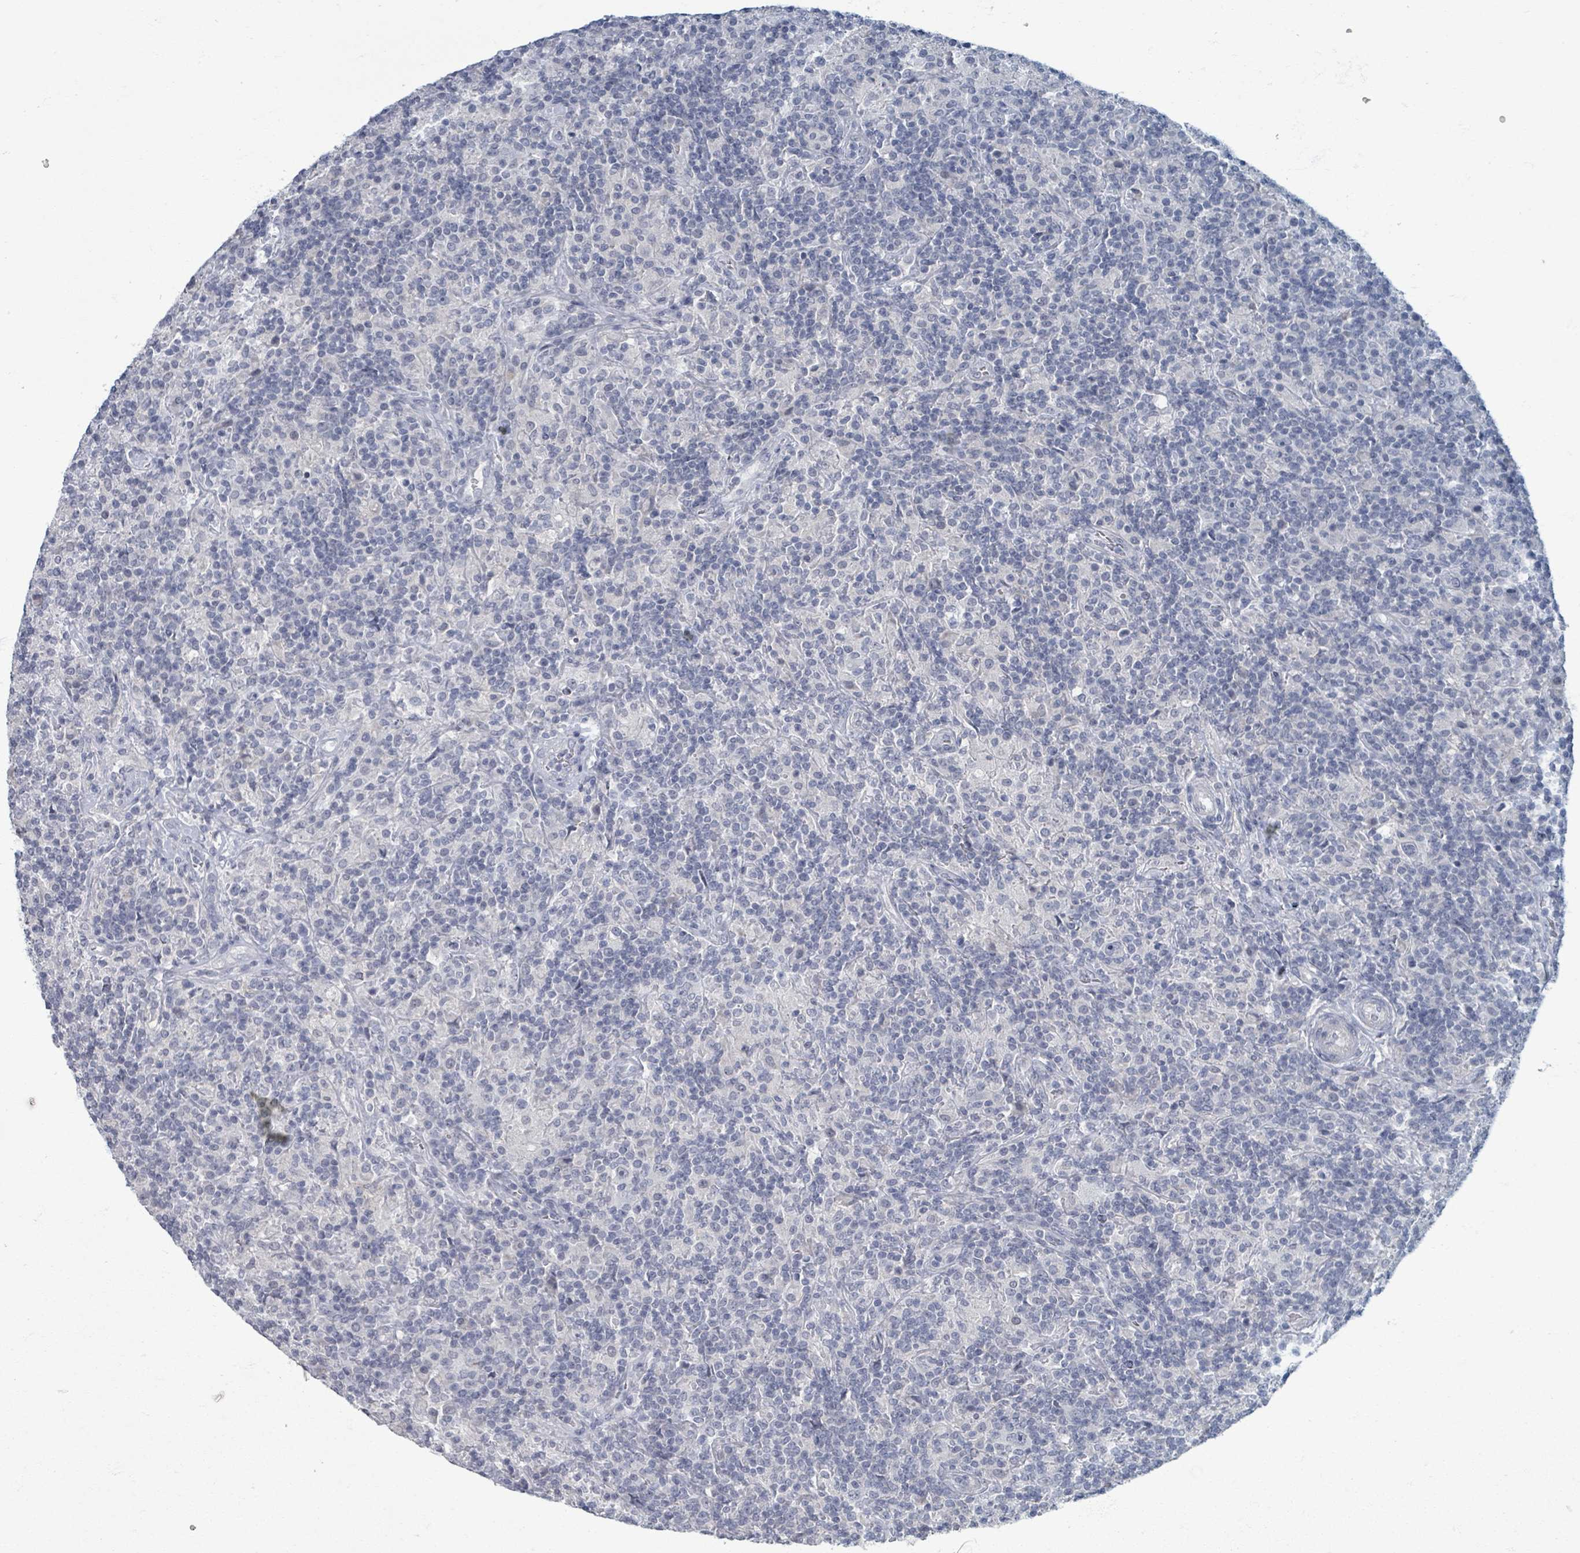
{"staining": {"intensity": "negative", "quantity": "none", "location": "none"}, "tissue": "lymphoma", "cell_type": "Tumor cells", "image_type": "cancer", "snomed": [{"axis": "morphology", "description": "Hodgkin's disease, NOS"}, {"axis": "topography", "description": "Lymph node"}], "caption": "Photomicrograph shows no protein expression in tumor cells of lymphoma tissue.", "gene": "WNT11", "patient": {"sex": "male", "age": 70}}